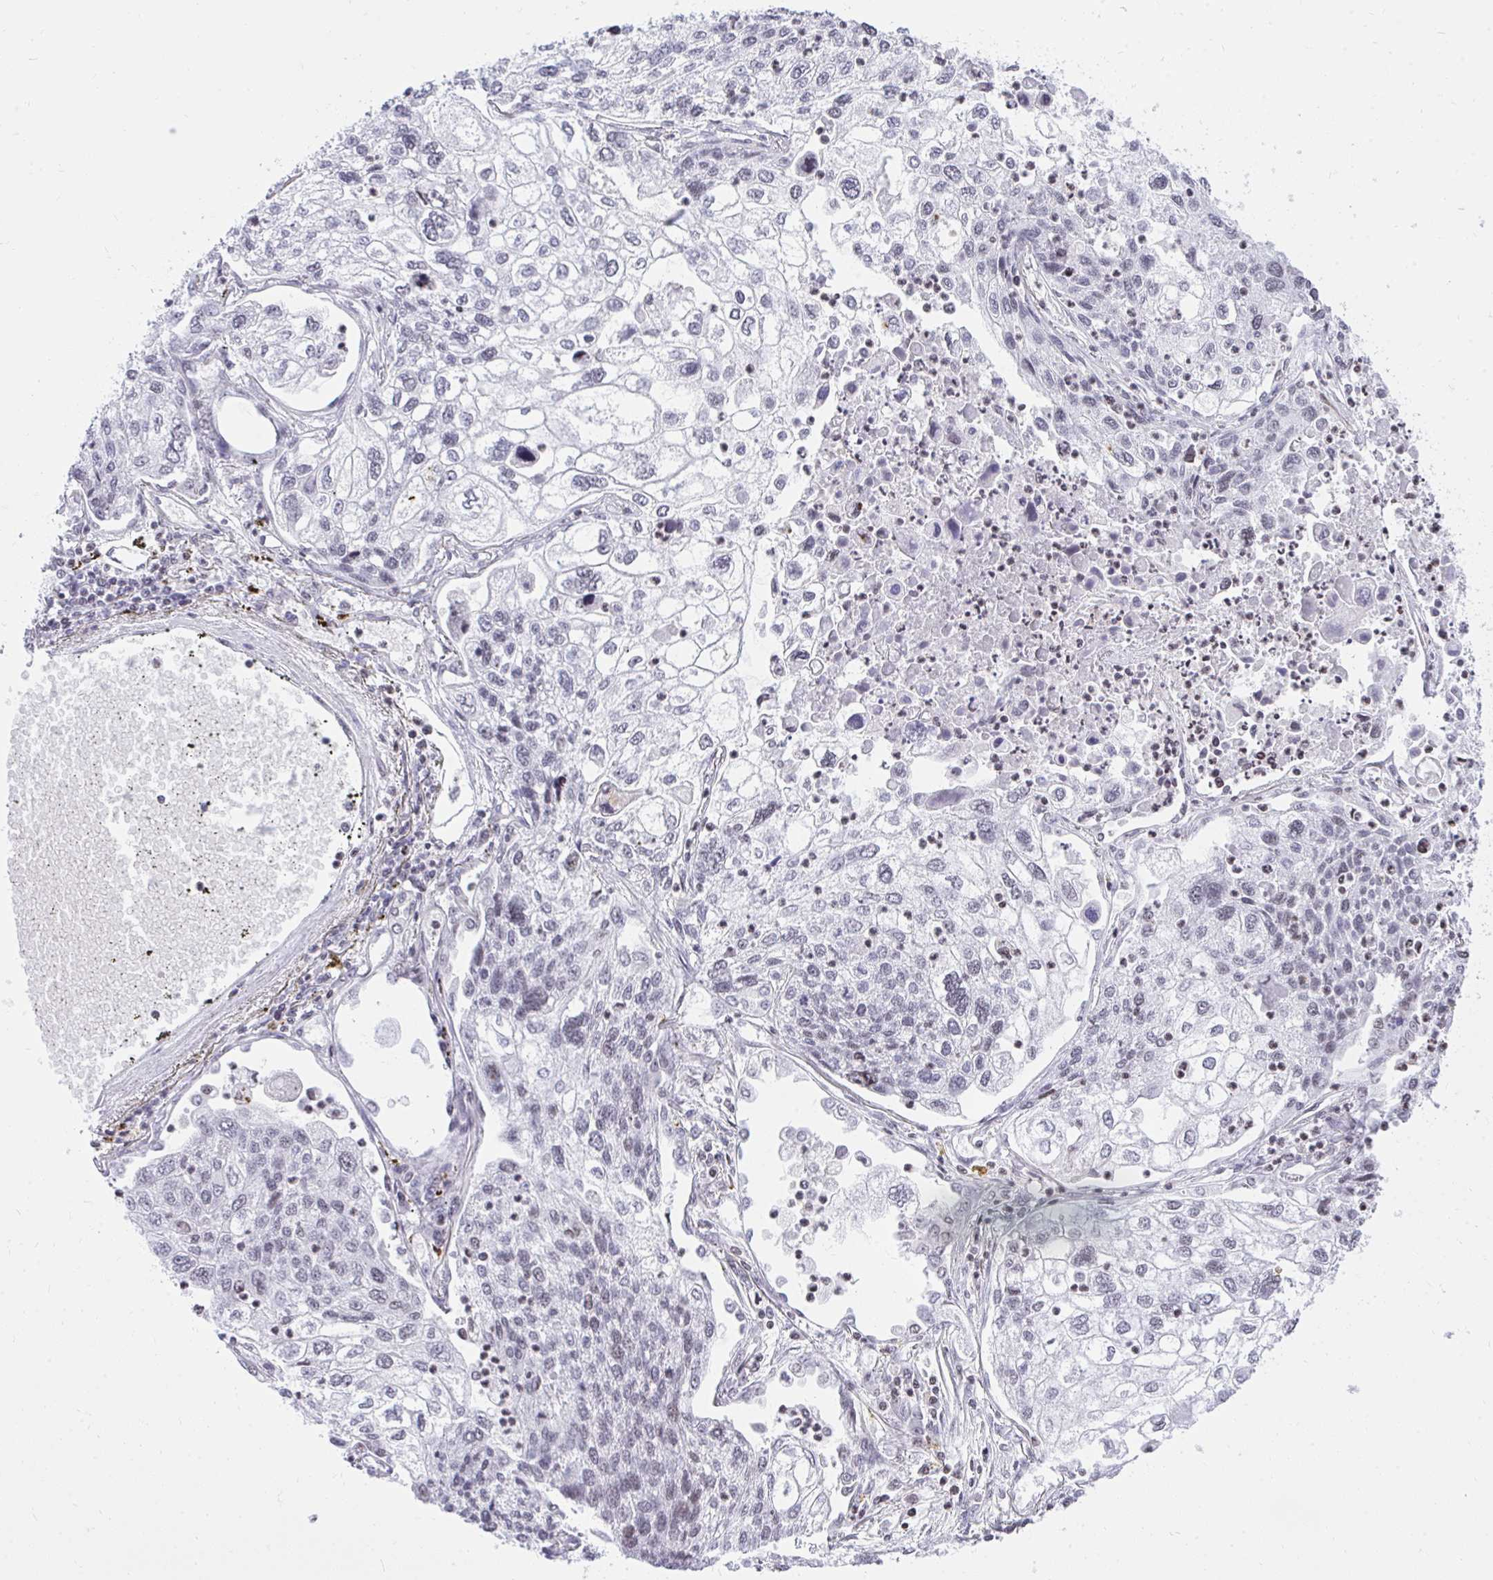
{"staining": {"intensity": "negative", "quantity": "none", "location": "none"}, "tissue": "lung cancer", "cell_type": "Tumor cells", "image_type": "cancer", "snomed": [{"axis": "morphology", "description": "Squamous cell carcinoma, NOS"}, {"axis": "topography", "description": "Lung"}], "caption": "The histopathology image demonstrates no significant positivity in tumor cells of lung squamous cell carcinoma. The staining is performed using DAB (3,3'-diaminobenzidine) brown chromogen with nuclei counter-stained in using hematoxylin.", "gene": "KCNN4", "patient": {"sex": "male", "age": 74}}